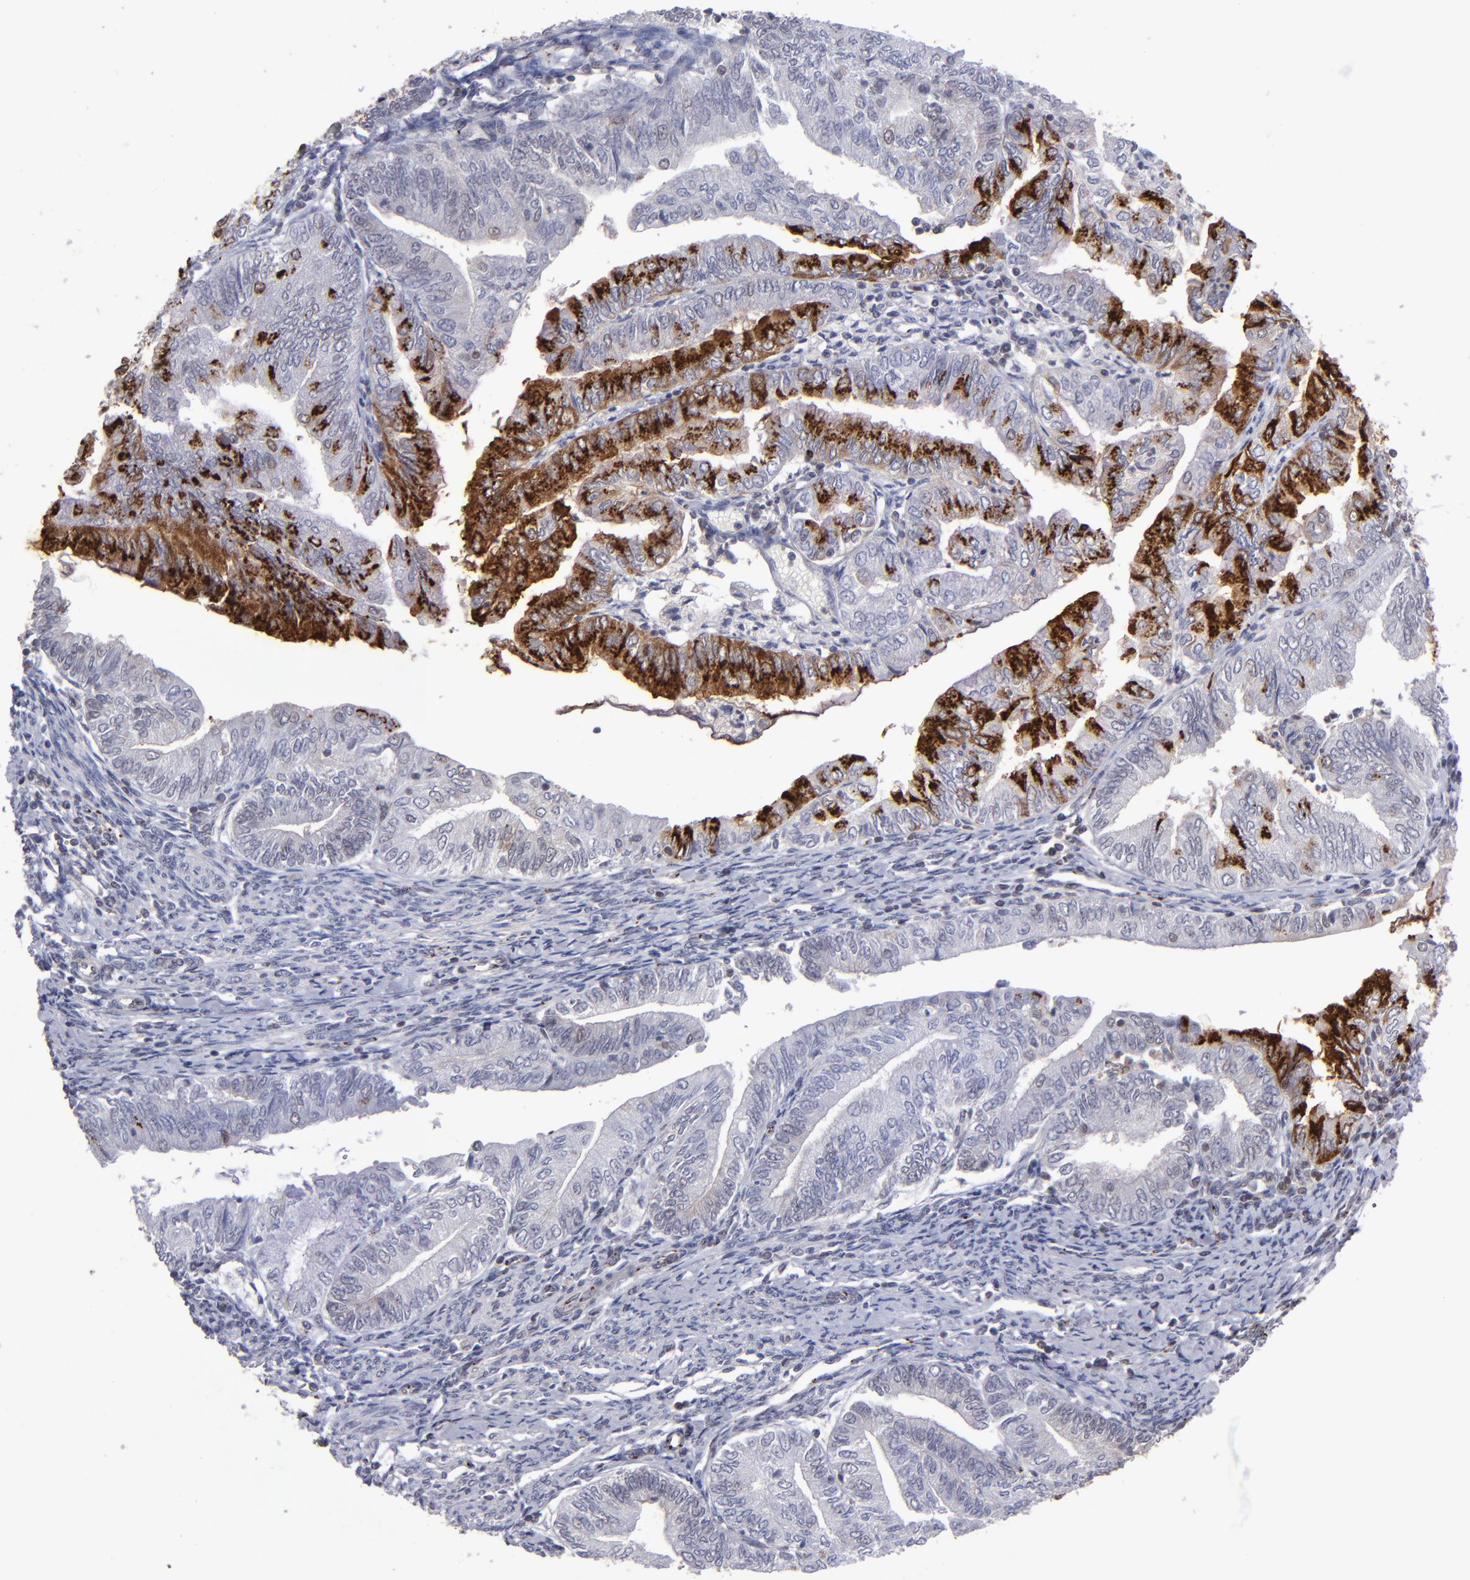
{"staining": {"intensity": "strong", "quantity": ">75%", "location": "cytoplasmic/membranous"}, "tissue": "endometrial cancer", "cell_type": "Tumor cells", "image_type": "cancer", "snomed": [{"axis": "morphology", "description": "Adenocarcinoma, NOS"}, {"axis": "topography", "description": "Endometrium"}], "caption": "Approximately >75% of tumor cells in human adenocarcinoma (endometrial) exhibit strong cytoplasmic/membranous protein positivity as visualized by brown immunohistochemical staining.", "gene": "MGMT", "patient": {"sex": "female", "age": 66}}